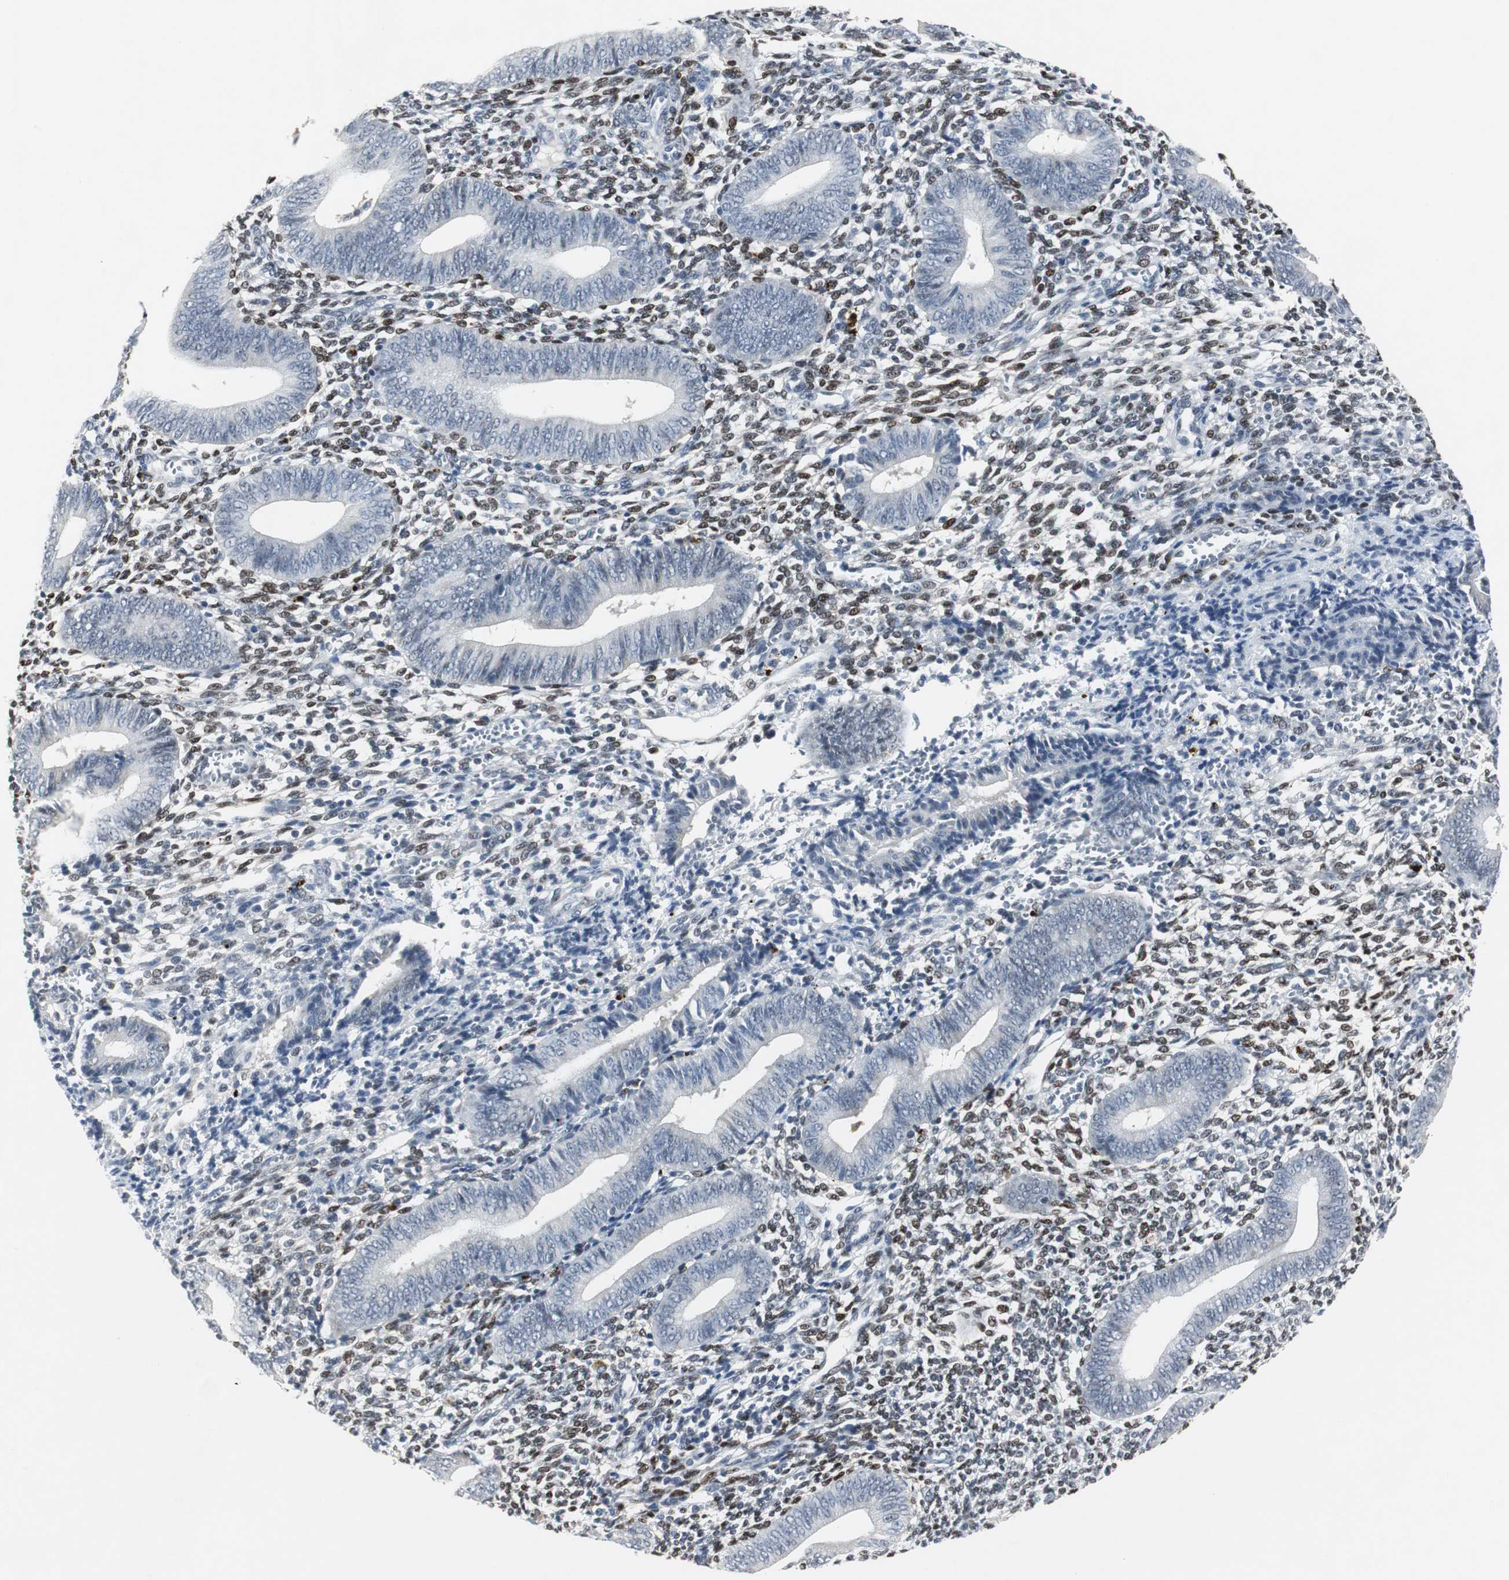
{"staining": {"intensity": "moderate", "quantity": "25%-75%", "location": "nuclear"}, "tissue": "endometrium", "cell_type": "Cells in endometrial stroma", "image_type": "normal", "snomed": [{"axis": "morphology", "description": "Normal tissue, NOS"}, {"axis": "topography", "description": "Uterus"}, {"axis": "topography", "description": "Endometrium"}], "caption": "A photomicrograph of human endometrium stained for a protein shows moderate nuclear brown staining in cells in endometrial stroma.", "gene": "ELK1", "patient": {"sex": "female", "age": 33}}